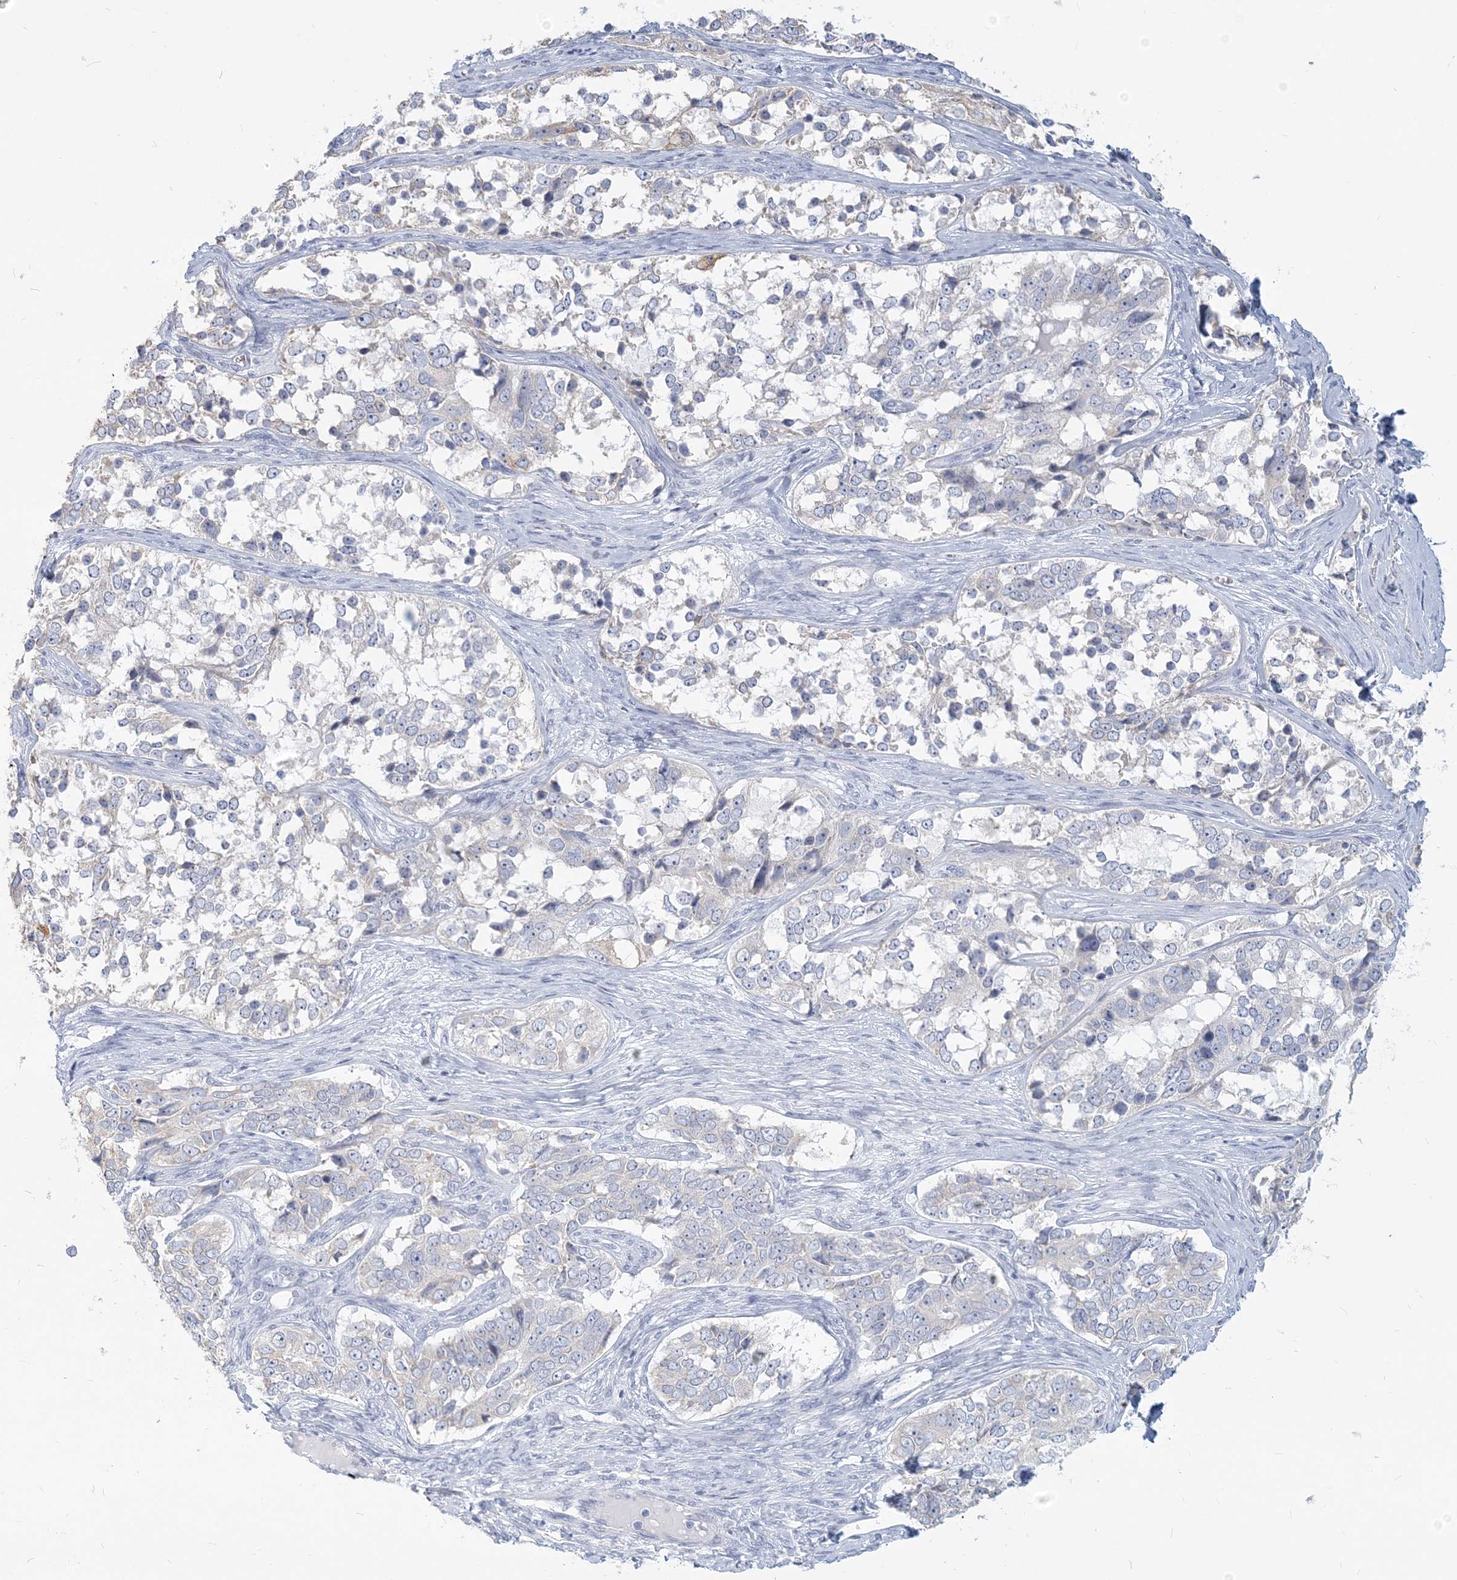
{"staining": {"intensity": "negative", "quantity": "none", "location": "none"}, "tissue": "ovarian cancer", "cell_type": "Tumor cells", "image_type": "cancer", "snomed": [{"axis": "morphology", "description": "Carcinoma, endometroid"}, {"axis": "topography", "description": "Ovary"}], "caption": "Tumor cells show no significant staining in ovarian cancer (endometroid carcinoma). (DAB (3,3'-diaminobenzidine) immunohistochemistry with hematoxylin counter stain).", "gene": "CSN1S1", "patient": {"sex": "female", "age": 51}}